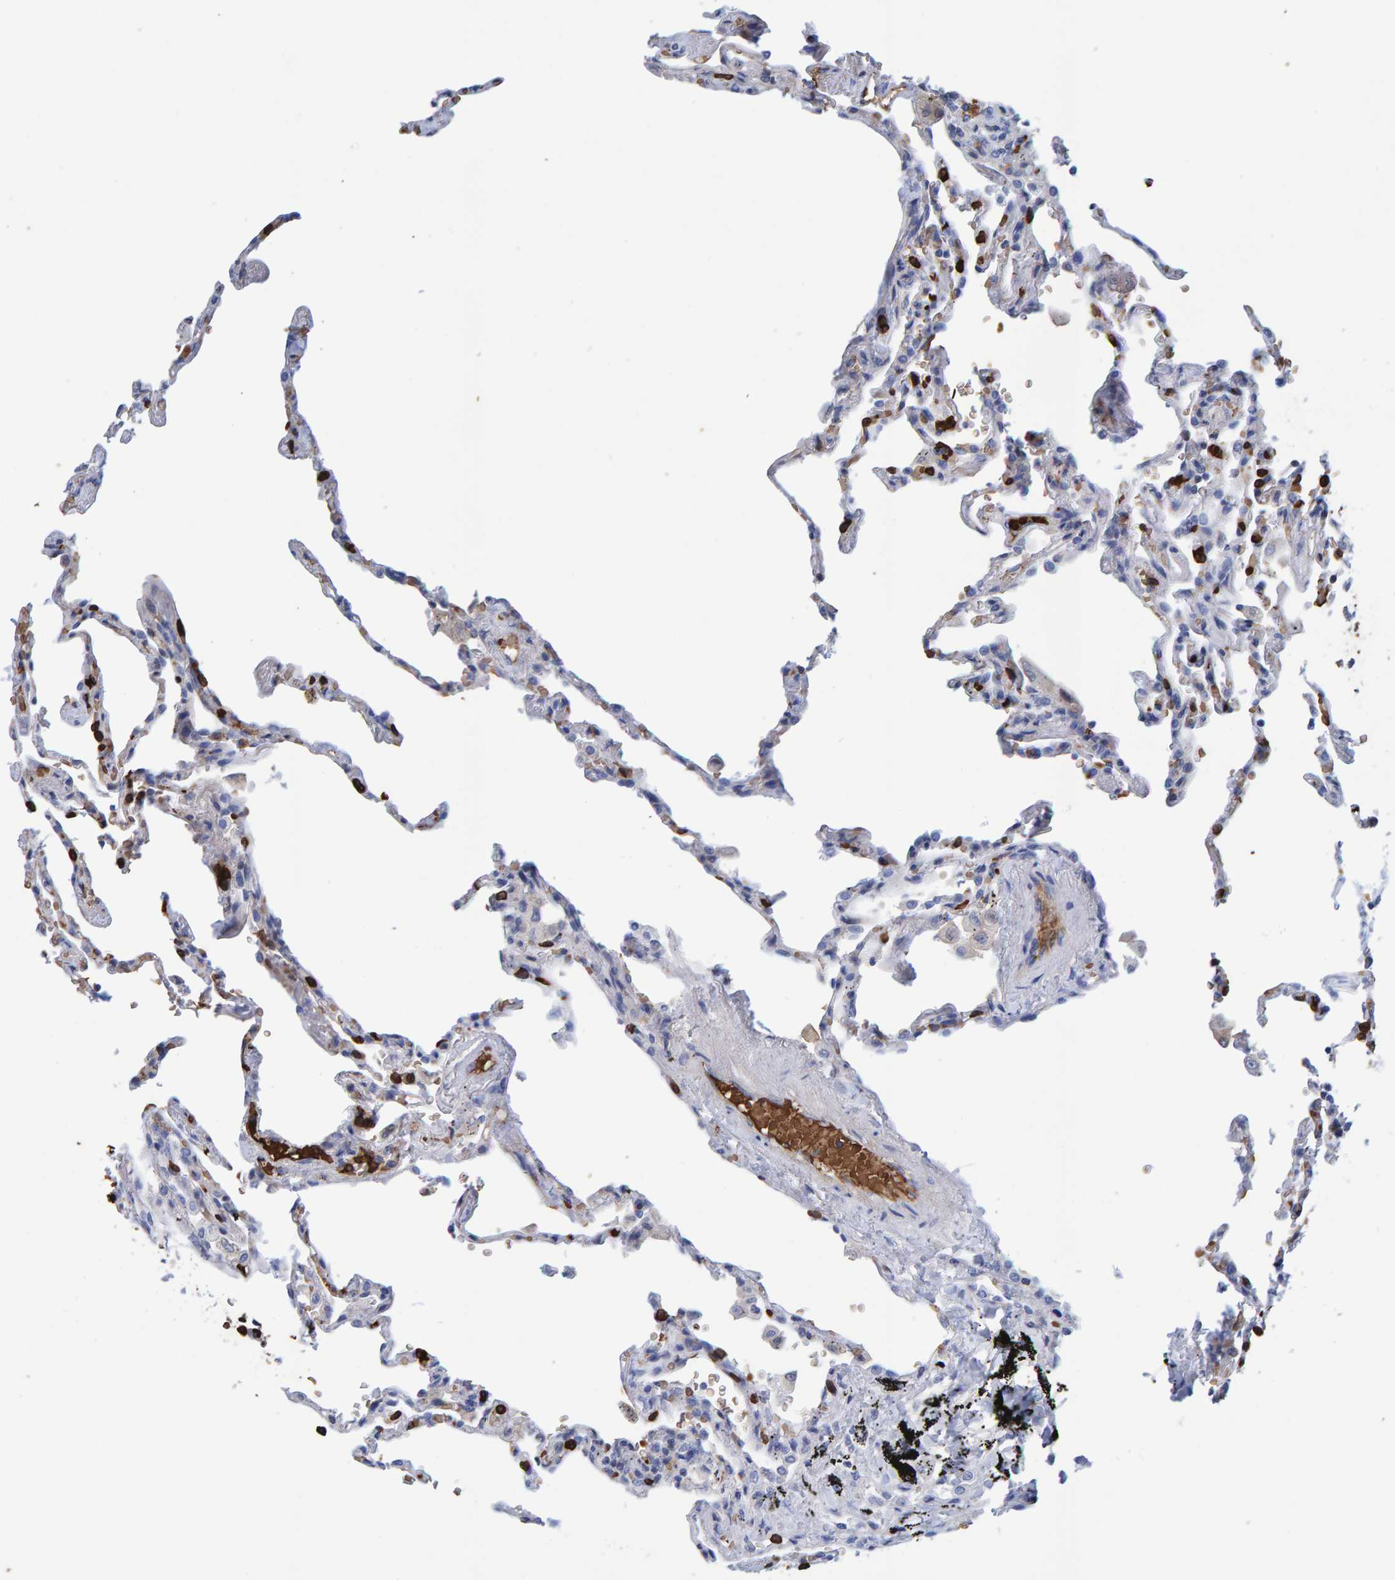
{"staining": {"intensity": "weak", "quantity": "25%-75%", "location": "cytoplasmic/membranous"}, "tissue": "lung", "cell_type": "Alveolar cells", "image_type": "normal", "snomed": [{"axis": "morphology", "description": "Normal tissue, NOS"}, {"axis": "topography", "description": "Lung"}], "caption": "IHC histopathology image of benign lung stained for a protein (brown), which reveals low levels of weak cytoplasmic/membranous expression in about 25%-75% of alveolar cells.", "gene": "VPS9D1", "patient": {"sex": "male", "age": 59}}